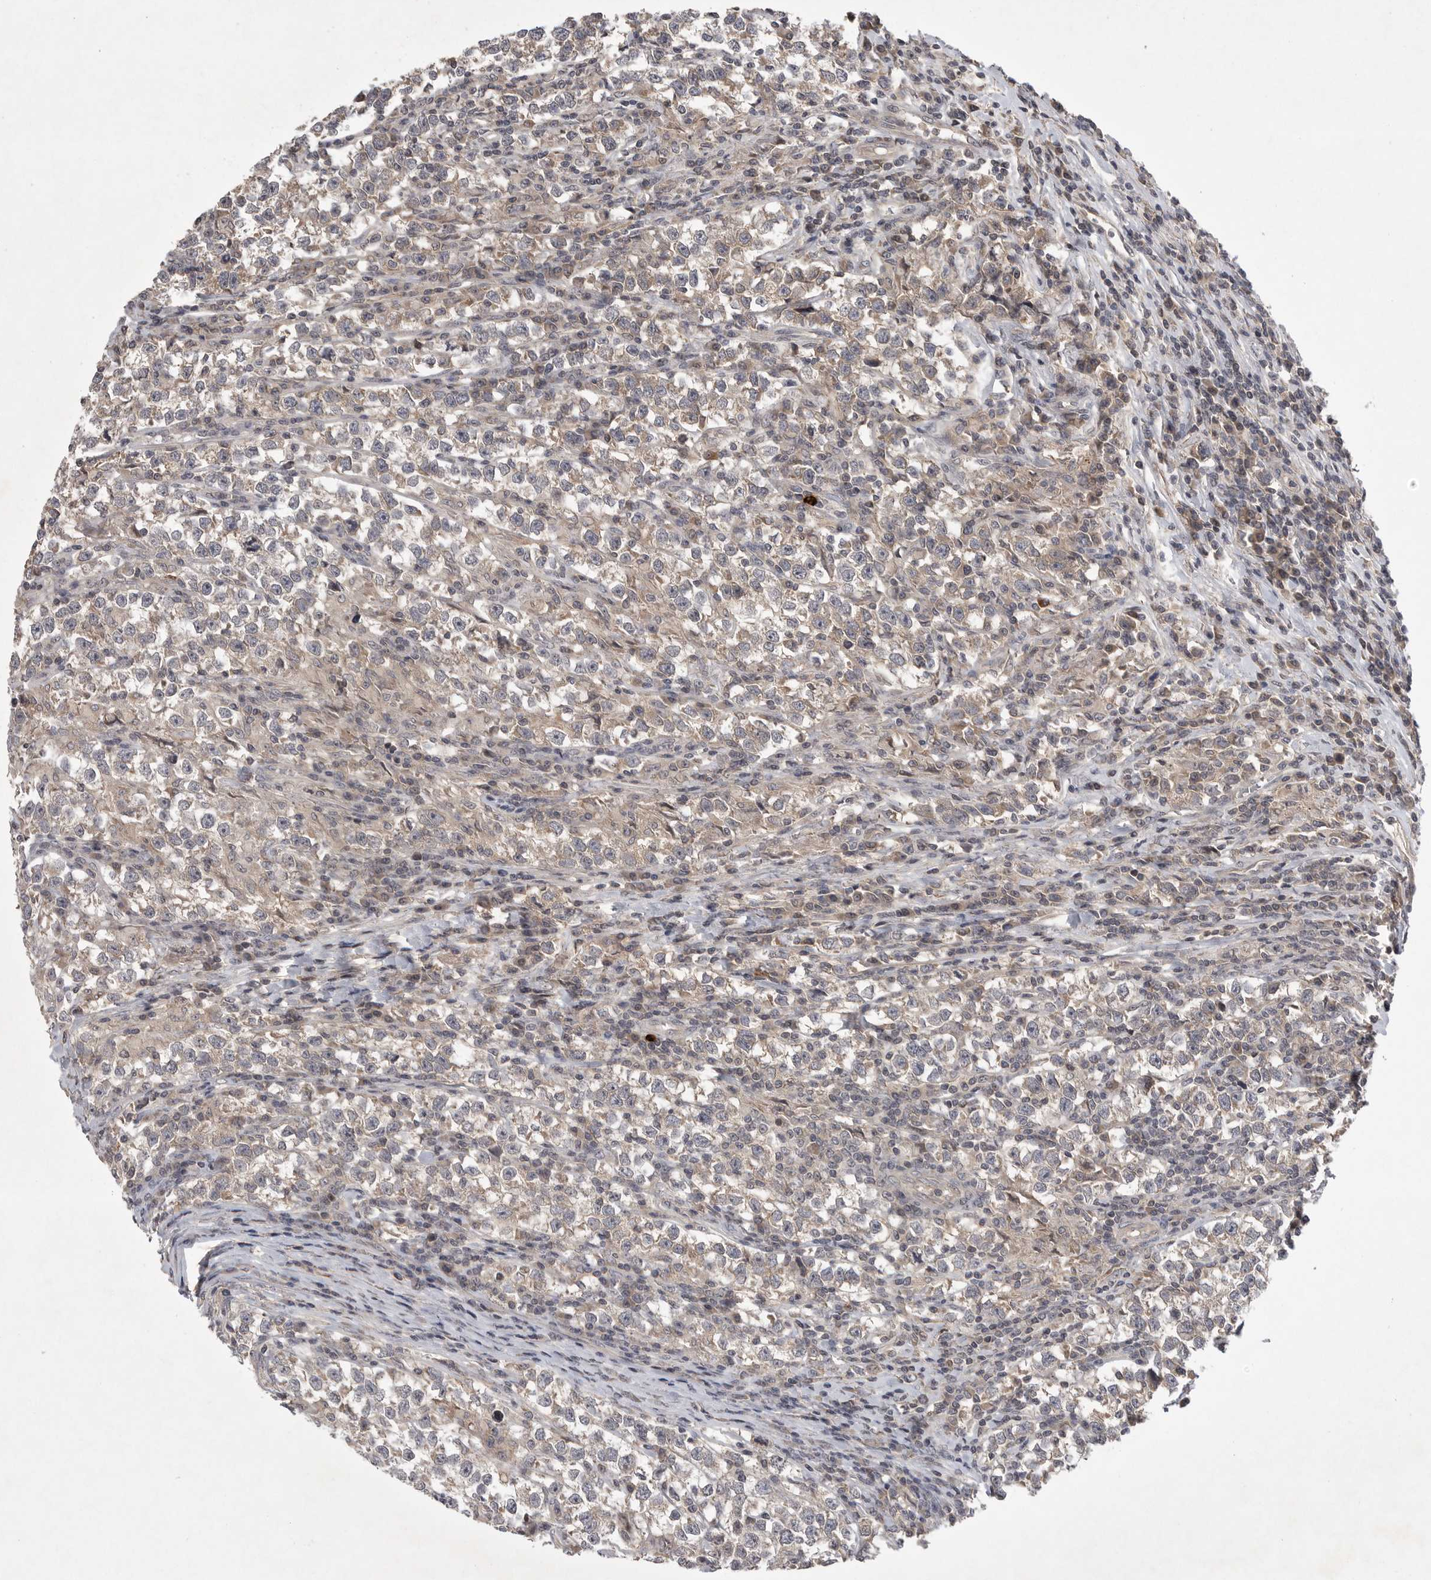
{"staining": {"intensity": "weak", "quantity": "<25%", "location": "cytoplasmic/membranous"}, "tissue": "testis cancer", "cell_type": "Tumor cells", "image_type": "cancer", "snomed": [{"axis": "morphology", "description": "Normal tissue, NOS"}, {"axis": "morphology", "description": "Seminoma, NOS"}, {"axis": "topography", "description": "Testis"}], "caption": "DAB immunohistochemical staining of human testis cancer (seminoma) demonstrates no significant staining in tumor cells. (Immunohistochemistry (ihc), brightfield microscopy, high magnification).", "gene": "UBE3D", "patient": {"sex": "male", "age": 43}}